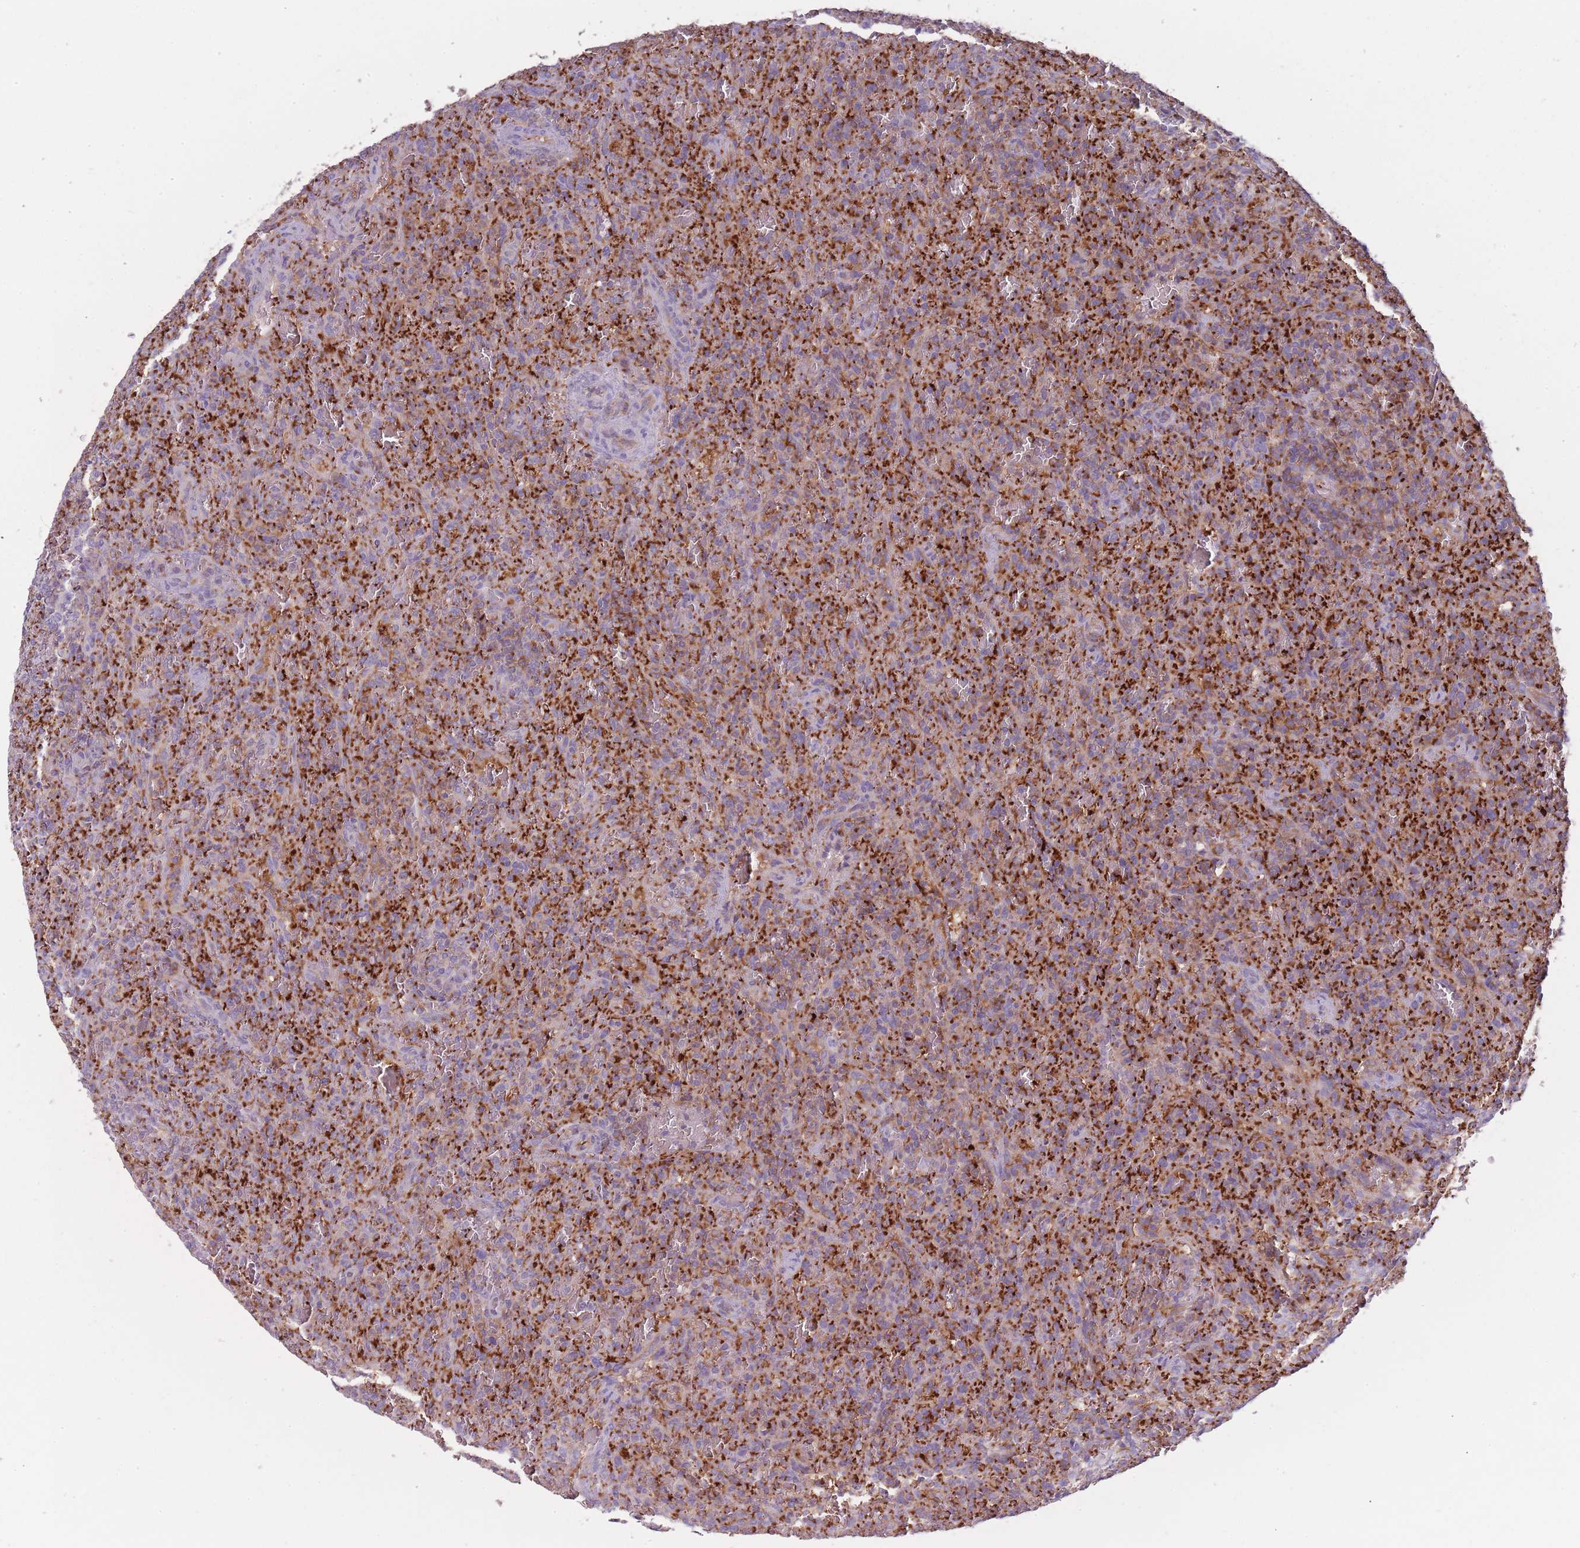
{"staining": {"intensity": "strong", "quantity": ">75%", "location": "cytoplasmic/membranous"}, "tissue": "lymphoma", "cell_type": "Tumor cells", "image_type": "cancer", "snomed": [{"axis": "morphology", "description": "Malignant lymphoma, non-Hodgkin's type, Low grade"}, {"axis": "topography", "description": "Spleen"}], "caption": "Strong cytoplasmic/membranous positivity for a protein is identified in approximately >75% of tumor cells of lymphoma using IHC.", "gene": "NDST2", "patient": {"sex": "female", "age": 64}}